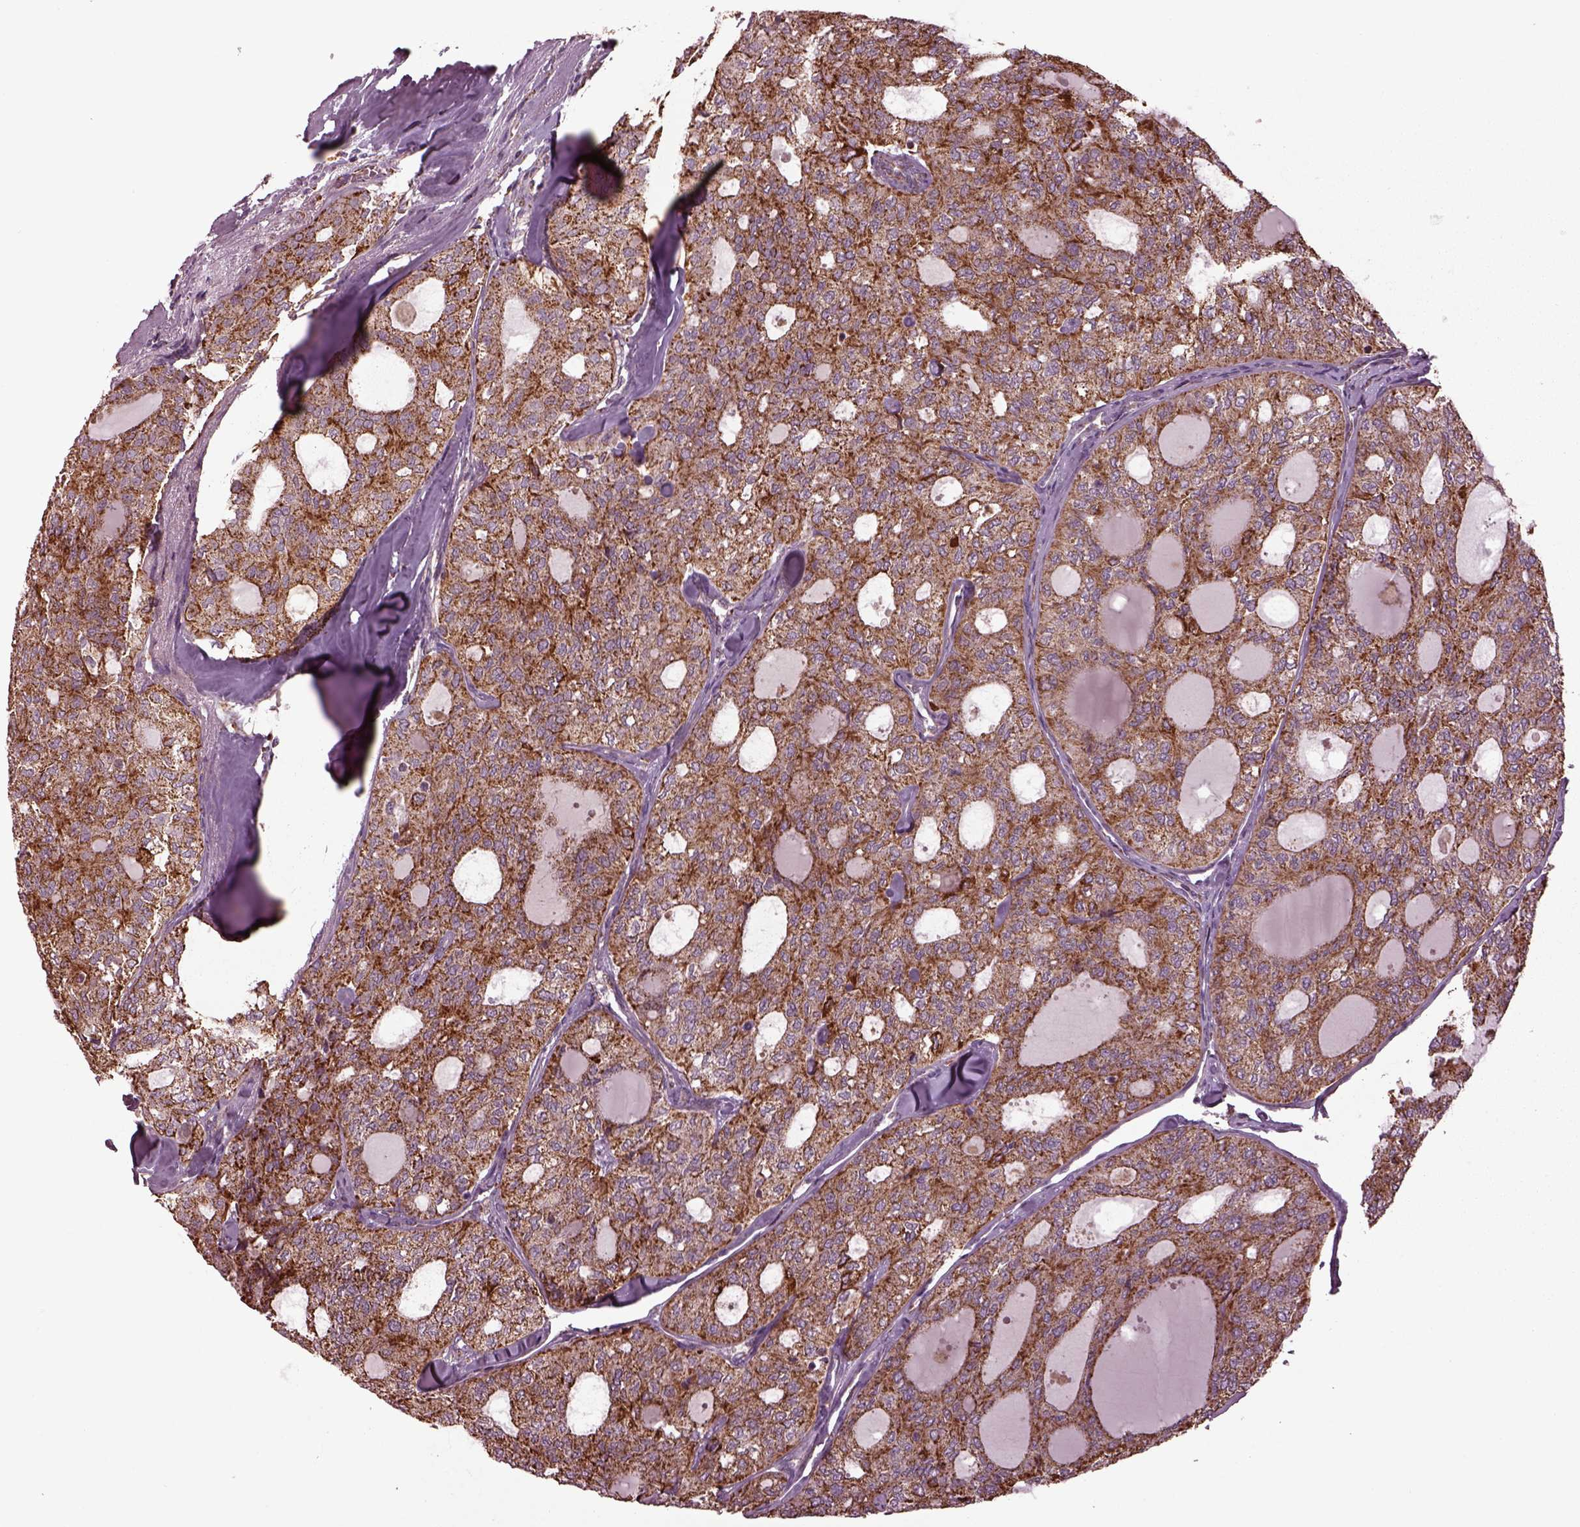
{"staining": {"intensity": "moderate", "quantity": ">75%", "location": "cytoplasmic/membranous"}, "tissue": "thyroid cancer", "cell_type": "Tumor cells", "image_type": "cancer", "snomed": [{"axis": "morphology", "description": "Follicular adenoma carcinoma, NOS"}, {"axis": "topography", "description": "Thyroid gland"}], "caption": "This histopathology image demonstrates follicular adenoma carcinoma (thyroid) stained with immunohistochemistry (IHC) to label a protein in brown. The cytoplasmic/membranous of tumor cells show moderate positivity for the protein. Nuclei are counter-stained blue.", "gene": "TMEM254", "patient": {"sex": "male", "age": 75}}